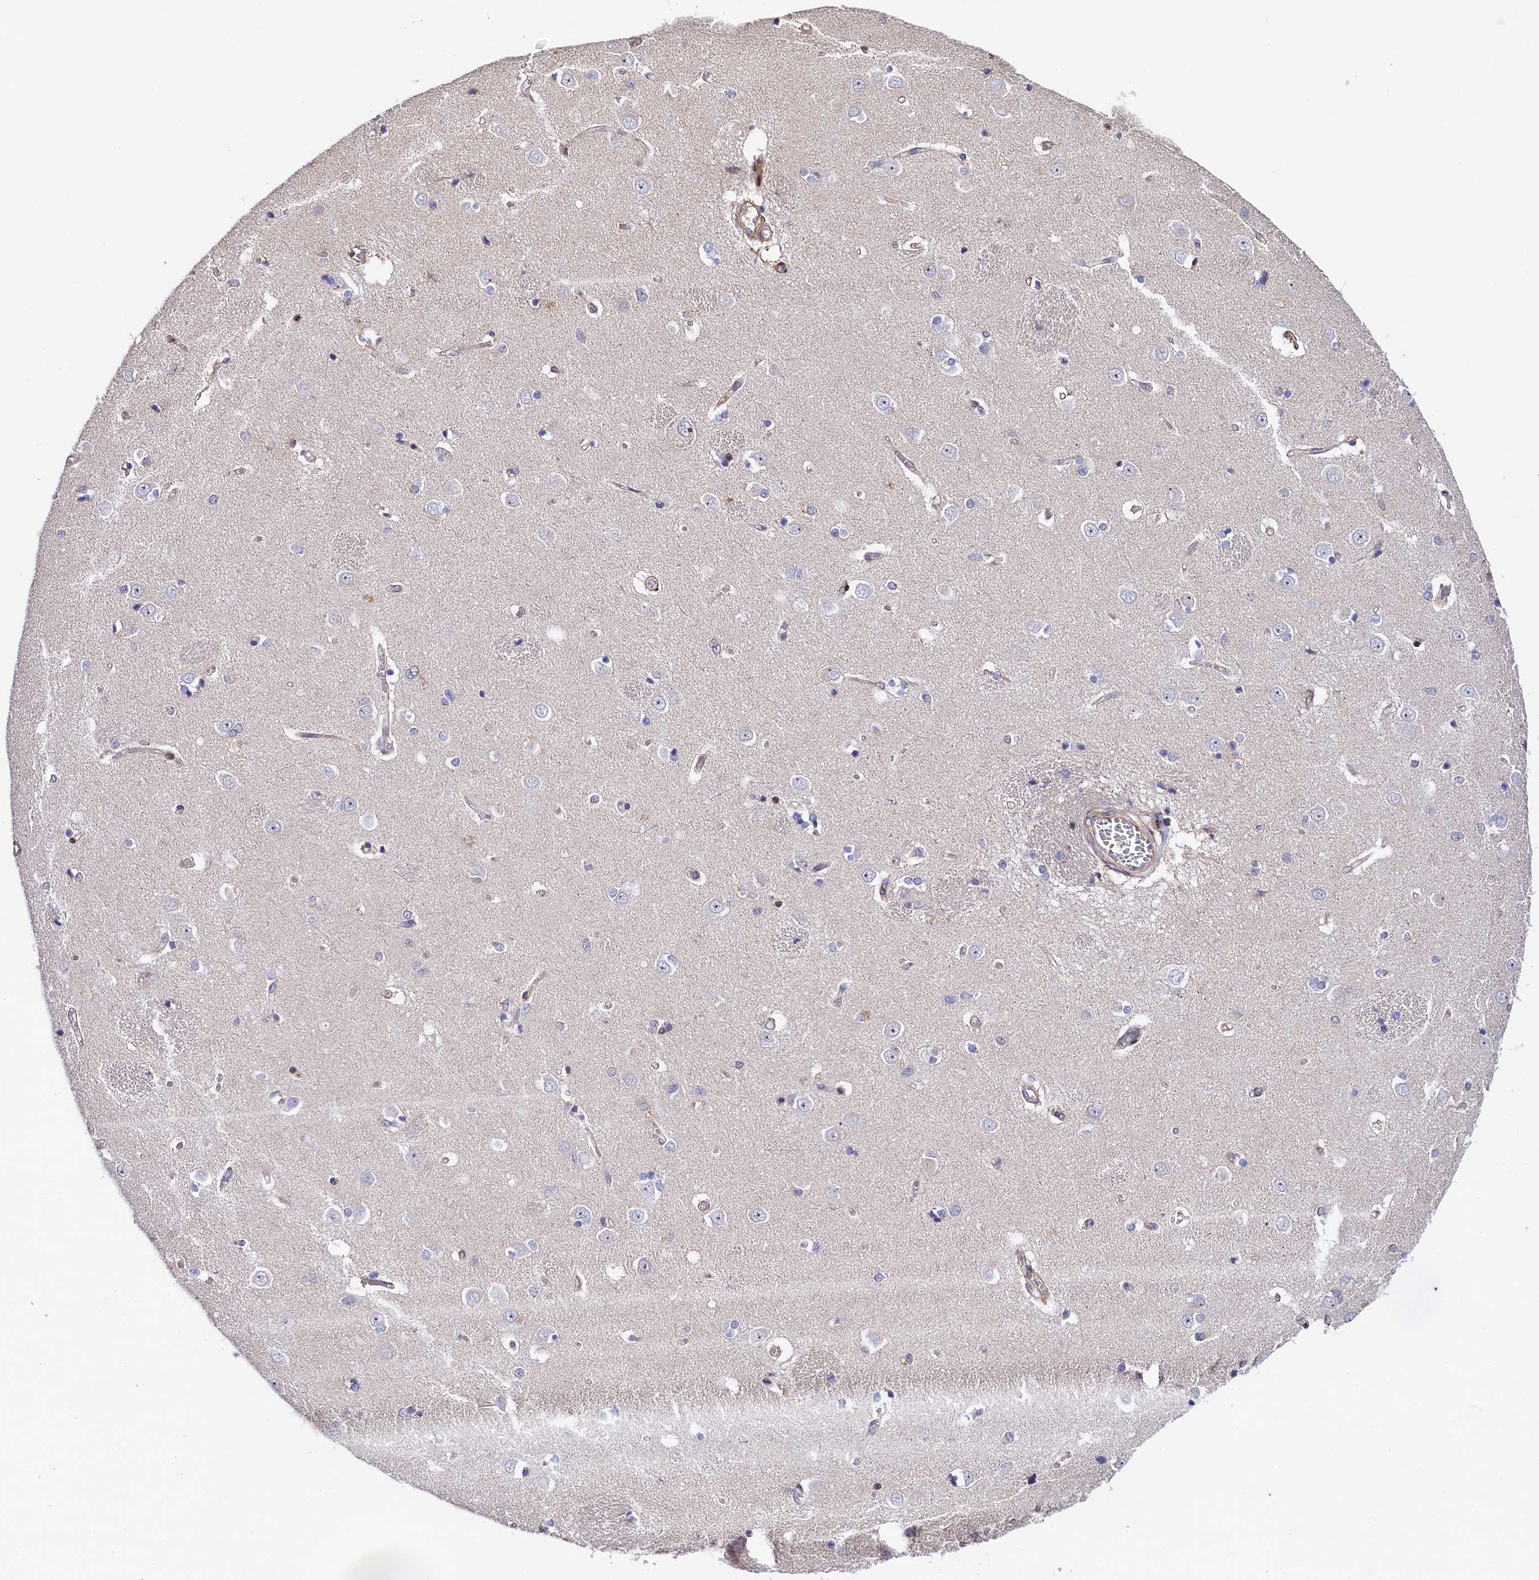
{"staining": {"intensity": "negative", "quantity": "none", "location": "none"}, "tissue": "caudate", "cell_type": "Glial cells", "image_type": "normal", "snomed": [{"axis": "morphology", "description": "Normal tissue, NOS"}, {"axis": "topography", "description": "Lateral ventricle wall"}], "caption": "Immunohistochemistry (IHC) photomicrograph of normal human caudate stained for a protein (brown), which demonstrates no staining in glial cells.", "gene": "TGDS", "patient": {"sex": "male", "age": 37}}